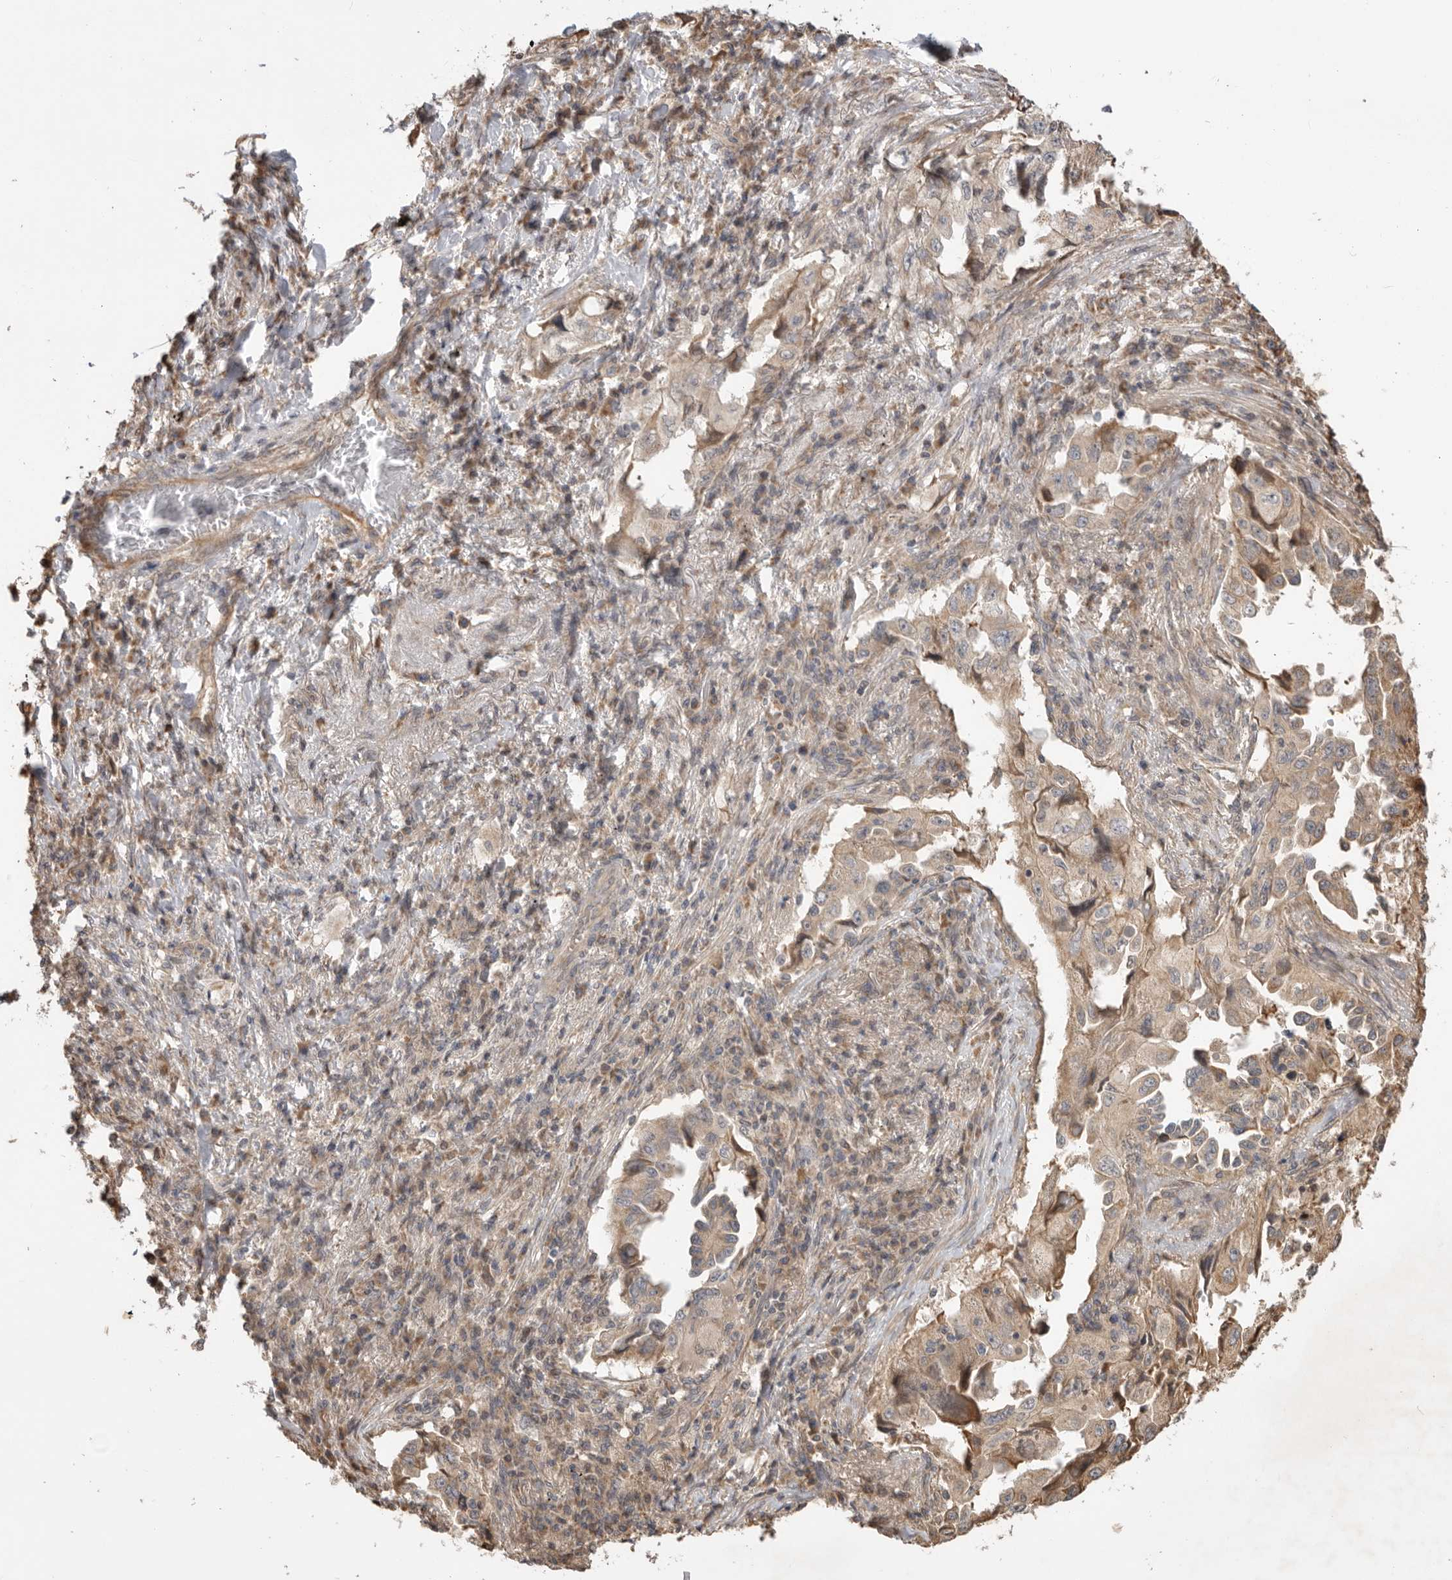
{"staining": {"intensity": "weak", "quantity": ">75%", "location": "cytoplasmic/membranous"}, "tissue": "lung cancer", "cell_type": "Tumor cells", "image_type": "cancer", "snomed": [{"axis": "morphology", "description": "Adenocarcinoma, NOS"}, {"axis": "topography", "description": "Lung"}], "caption": "A high-resolution micrograph shows immunohistochemistry staining of lung adenocarcinoma, which exhibits weak cytoplasmic/membranous positivity in about >75% of tumor cells. Using DAB (brown) and hematoxylin (blue) stains, captured at high magnification using brightfield microscopy.", "gene": "DPH7", "patient": {"sex": "female", "age": 51}}